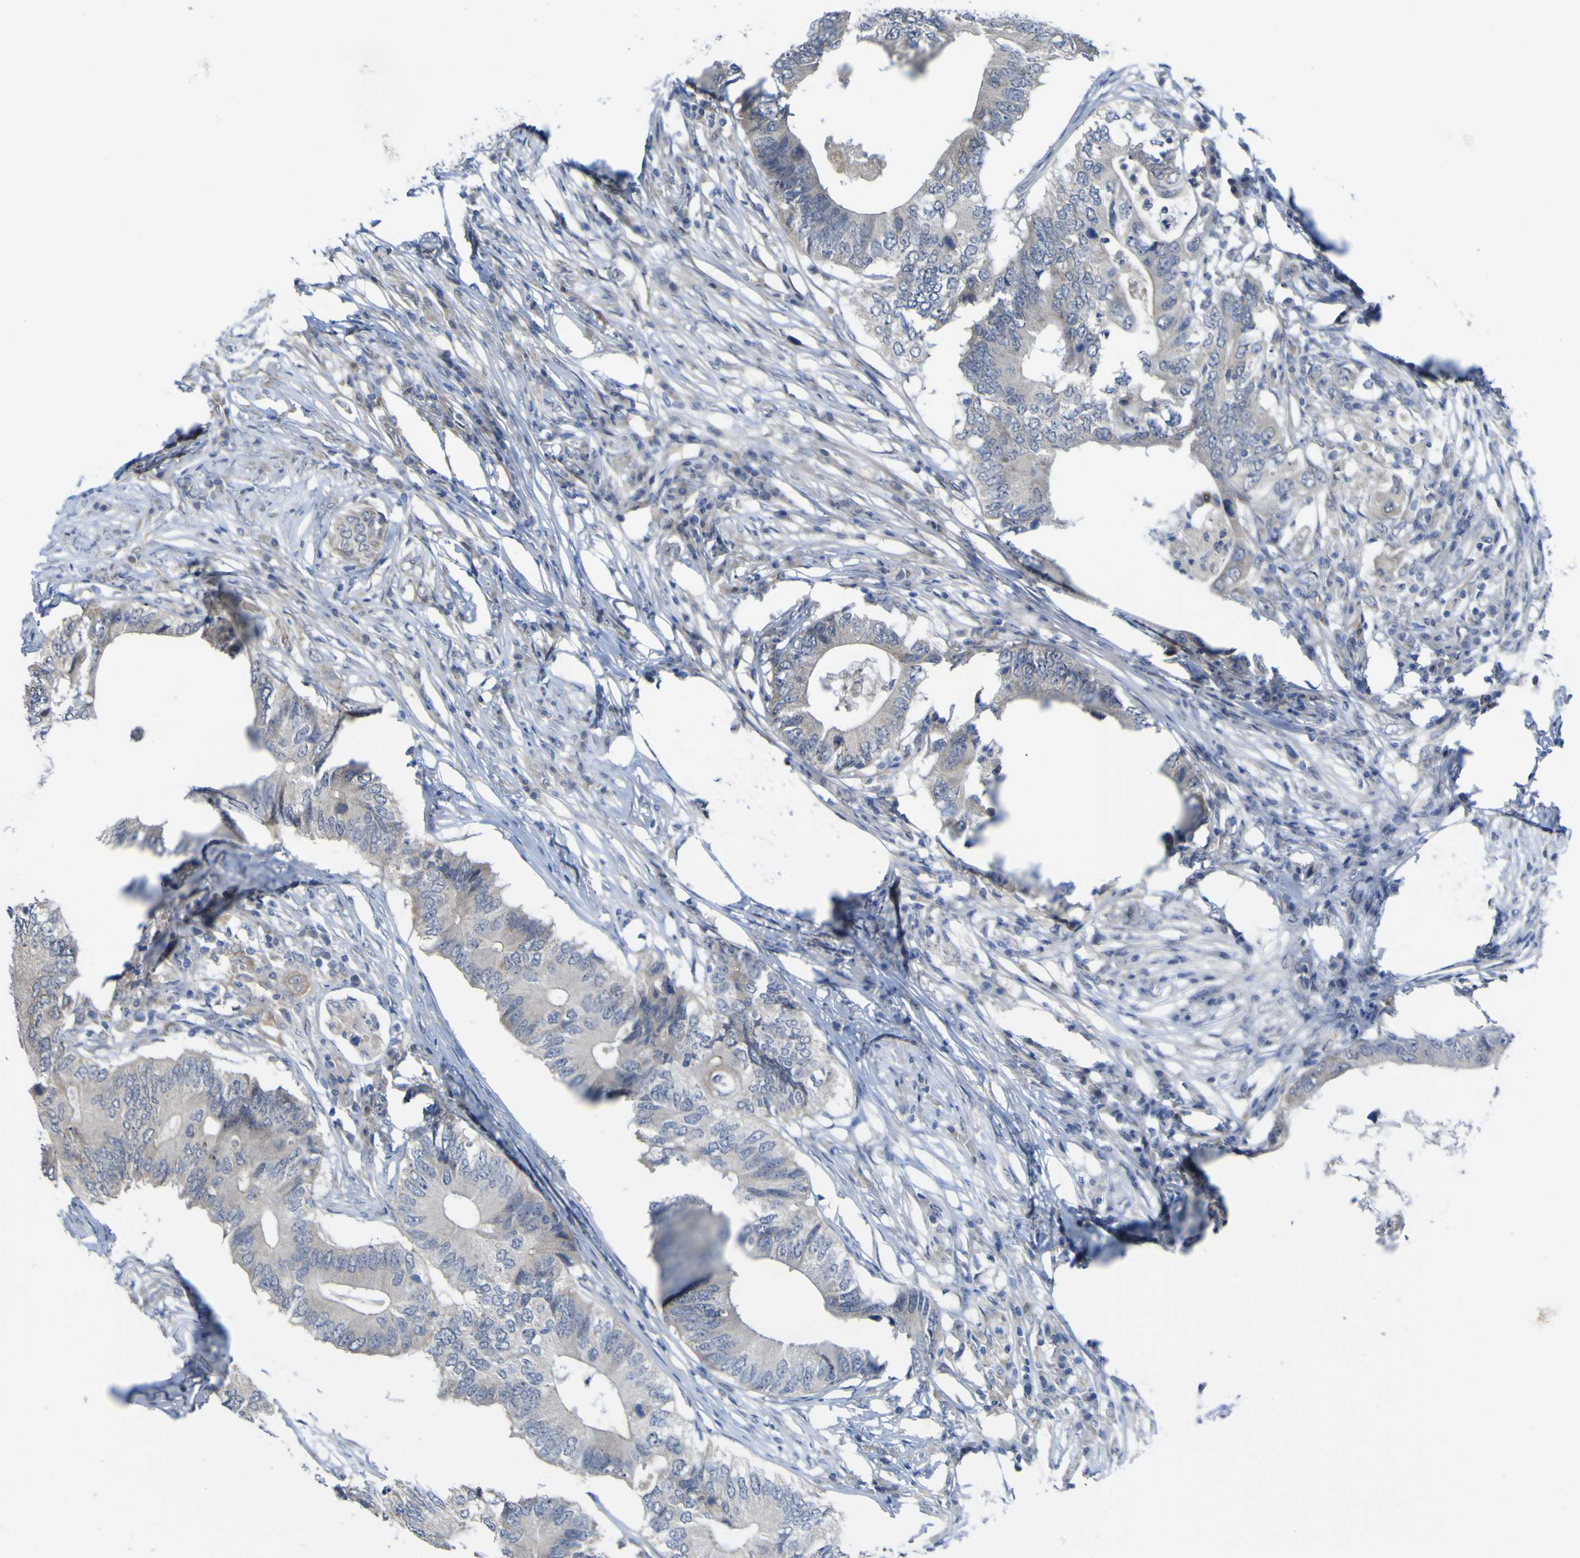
{"staining": {"intensity": "negative", "quantity": "none", "location": "none"}, "tissue": "colorectal cancer", "cell_type": "Tumor cells", "image_type": "cancer", "snomed": [{"axis": "morphology", "description": "Adenocarcinoma, NOS"}, {"axis": "topography", "description": "Colon"}], "caption": "Immunohistochemistry histopathology image of colorectal adenocarcinoma stained for a protein (brown), which demonstrates no positivity in tumor cells.", "gene": "TNFRSF11A", "patient": {"sex": "male", "age": 71}}